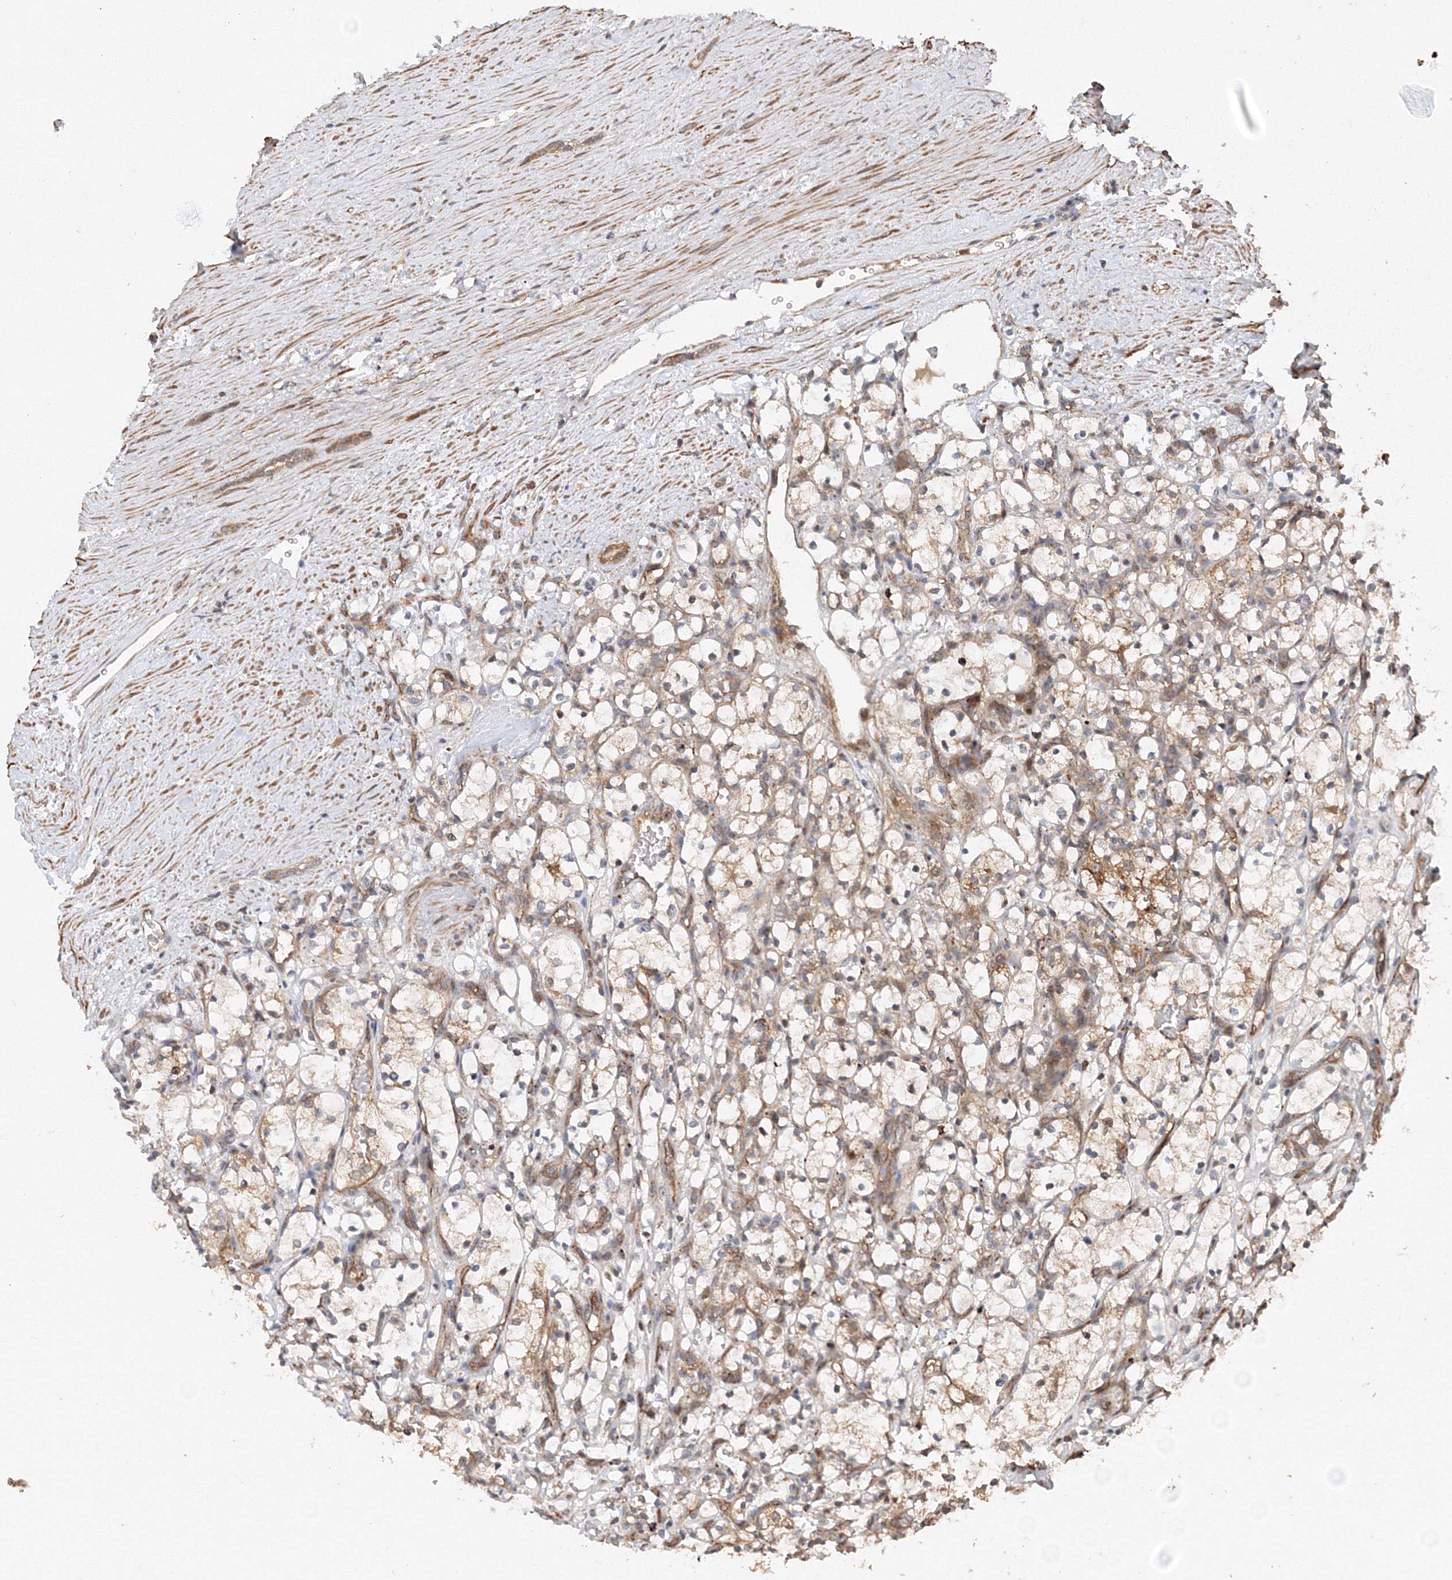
{"staining": {"intensity": "moderate", "quantity": "<25%", "location": "cytoplasmic/membranous"}, "tissue": "renal cancer", "cell_type": "Tumor cells", "image_type": "cancer", "snomed": [{"axis": "morphology", "description": "Adenocarcinoma, NOS"}, {"axis": "topography", "description": "Kidney"}], "caption": "Renal adenocarcinoma was stained to show a protein in brown. There is low levels of moderate cytoplasmic/membranous expression in approximately <25% of tumor cells.", "gene": "DCTD", "patient": {"sex": "female", "age": 69}}